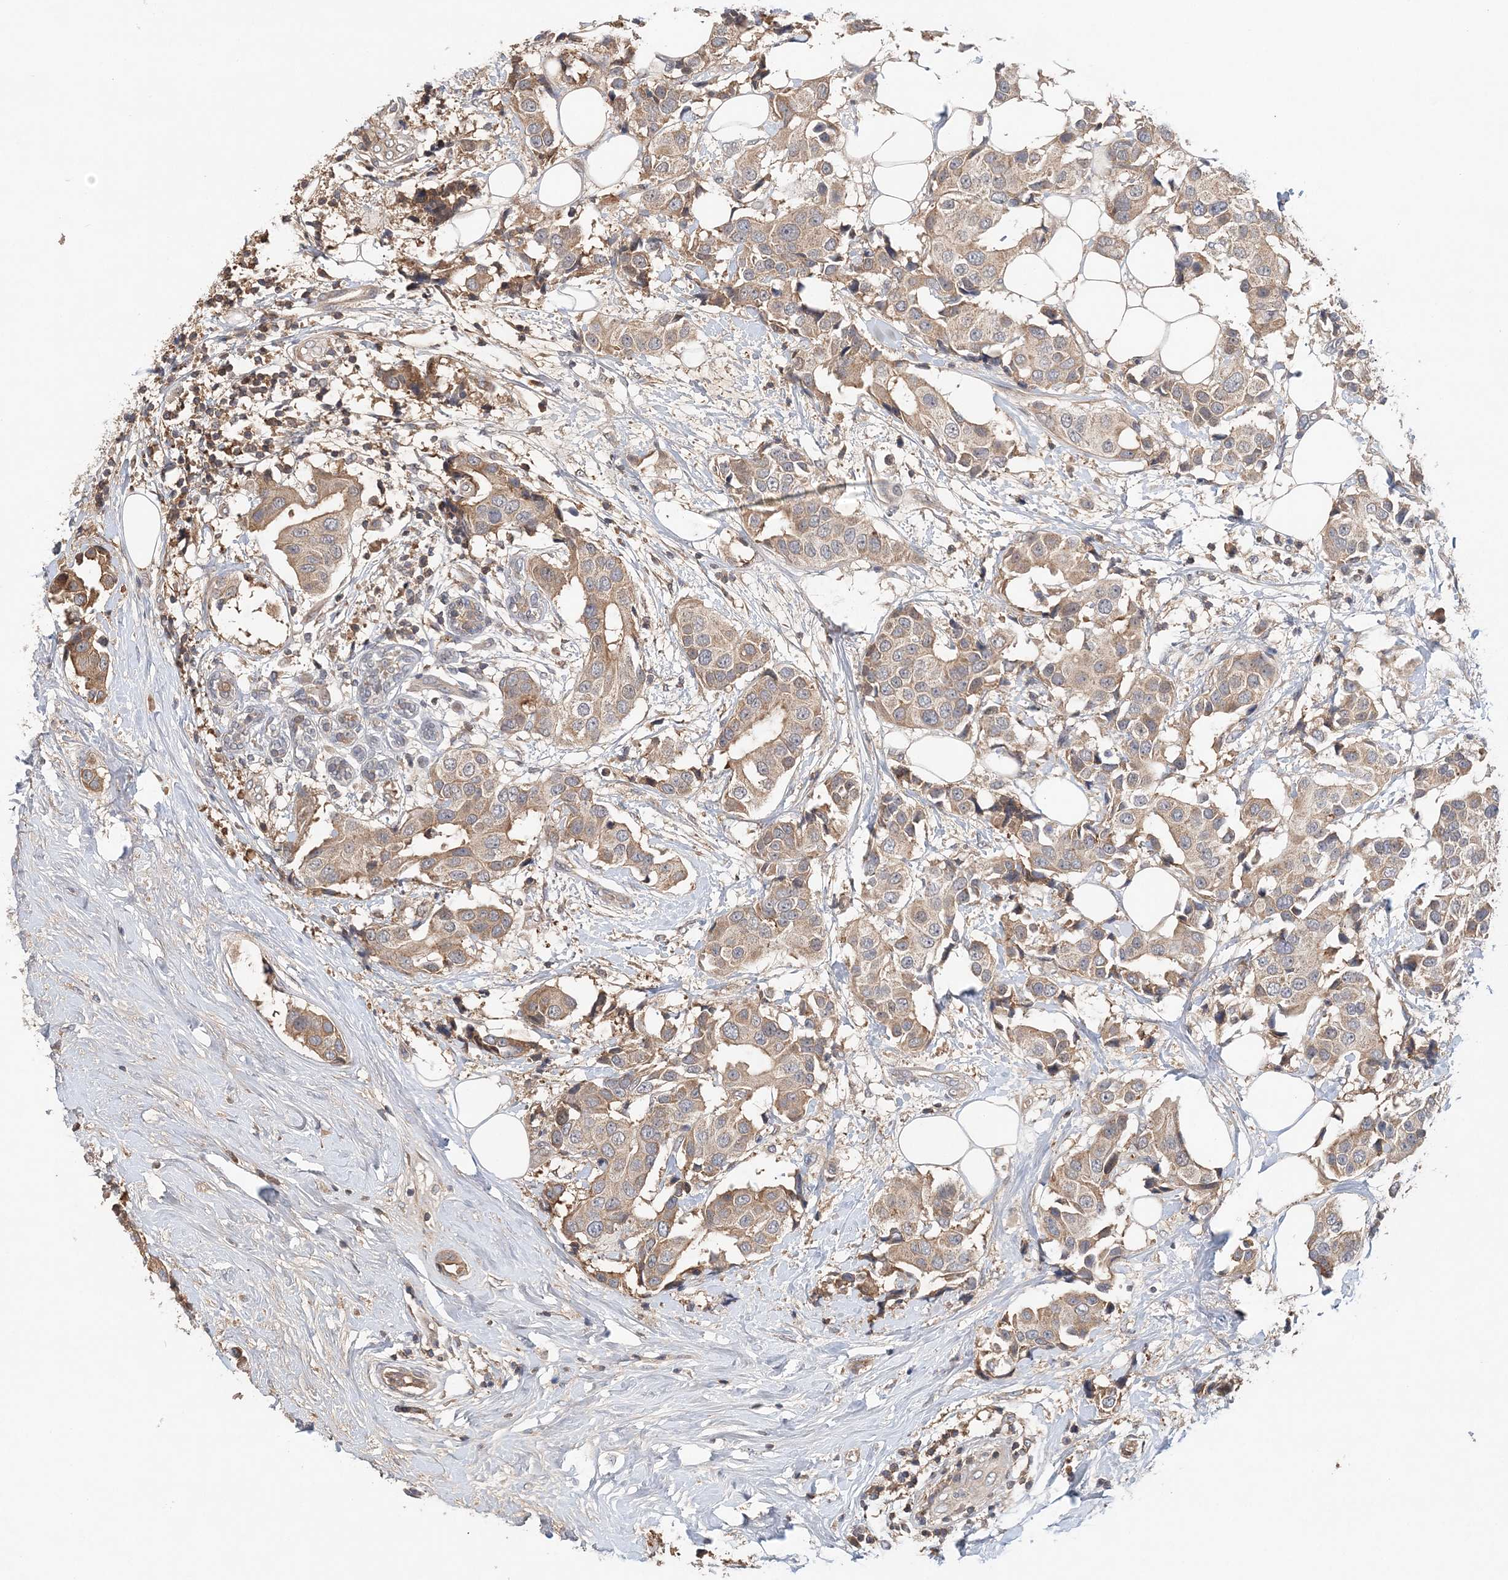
{"staining": {"intensity": "weak", "quantity": ">75%", "location": "cytoplasmic/membranous"}, "tissue": "breast cancer", "cell_type": "Tumor cells", "image_type": "cancer", "snomed": [{"axis": "morphology", "description": "Normal tissue, NOS"}, {"axis": "morphology", "description": "Duct carcinoma"}, {"axis": "topography", "description": "Breast"}], "caption": "Protein expression analysis of breast infiltrating ductal carcinoma exhibits weak cytoplasmic/membranous expression in about >75% of tumor cells.", "gene": "SYCP3", "patient": {"sex": "female", "age": 39}}